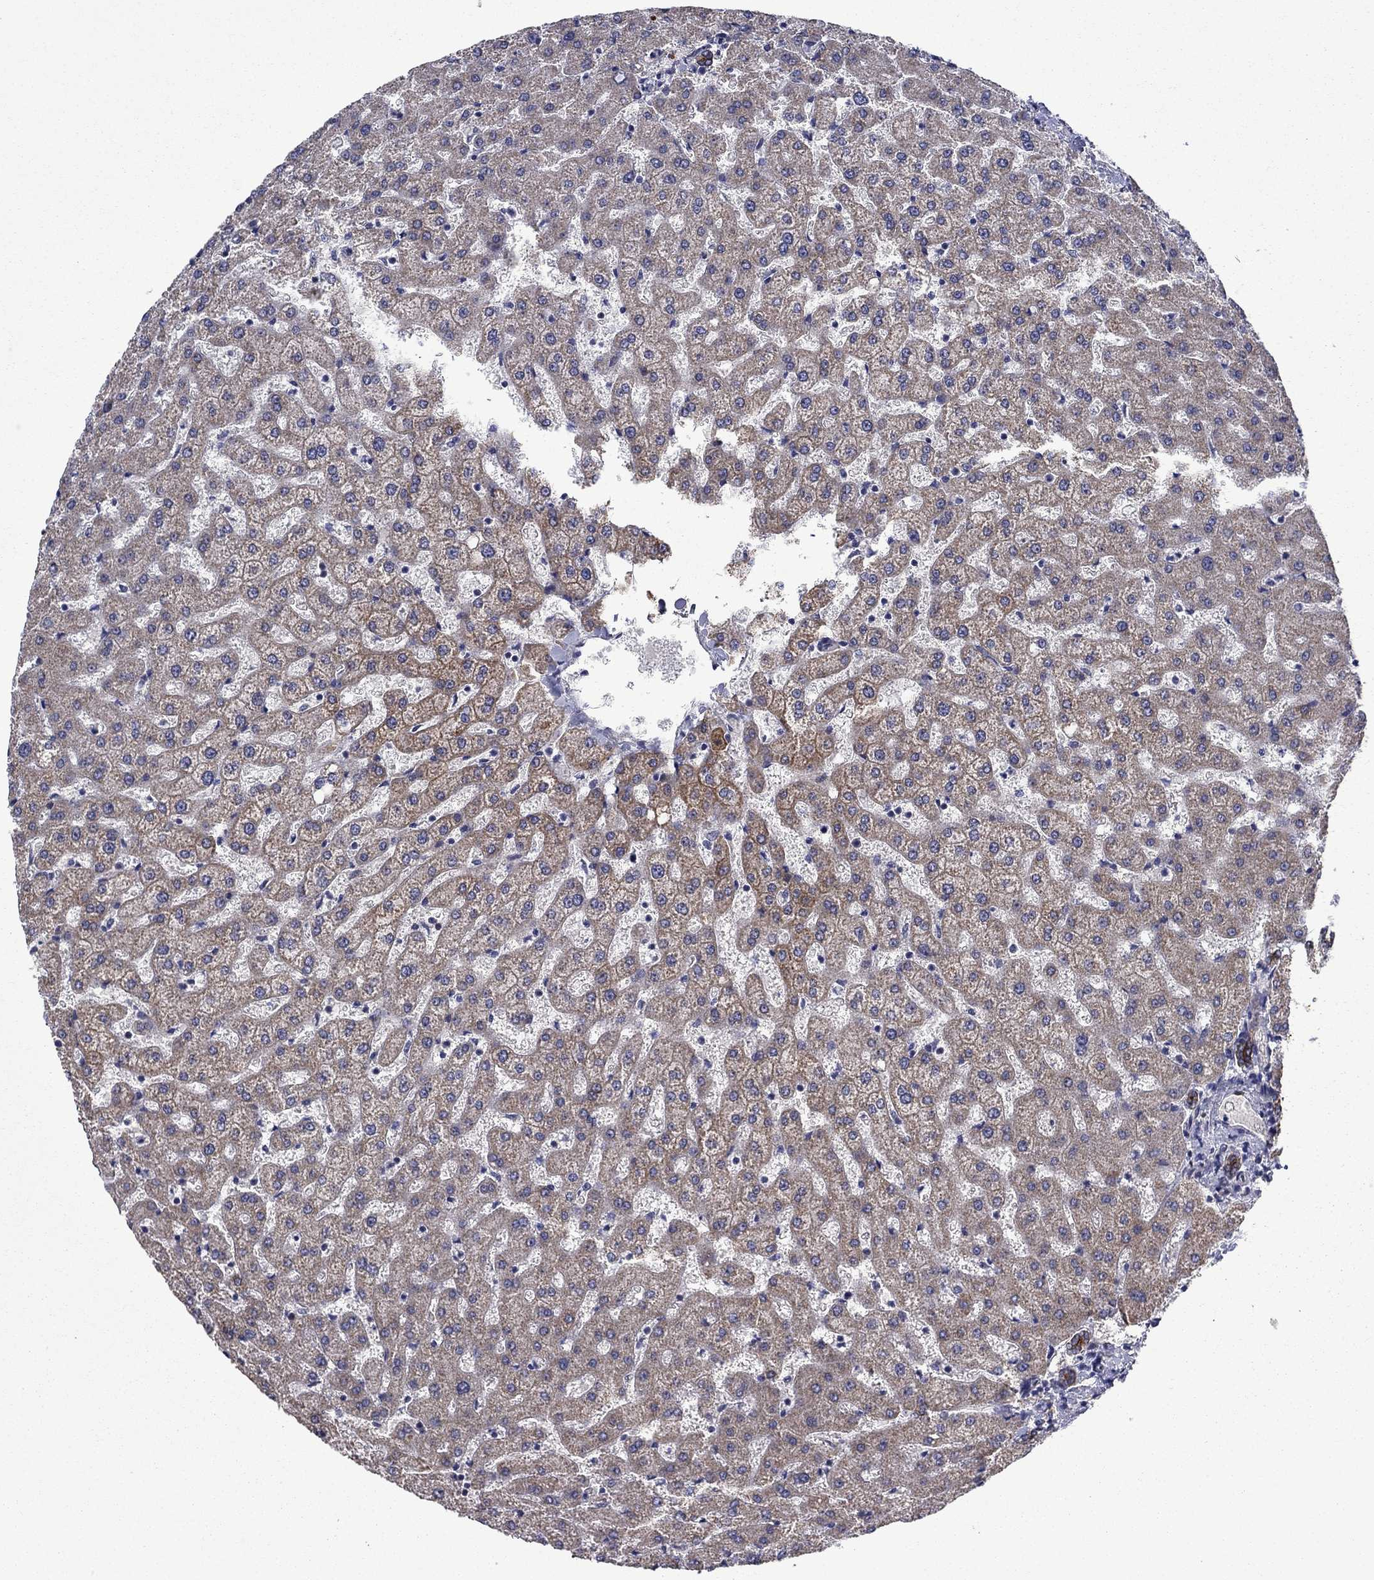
{"staining": {"intensity": "strong", "quantity": ">75%", "location": "cytoplasmic/membranous"}, "tissue": "liver", "cell_type": "Cholangiocytes", "image_type": "normal", "snomed": [{"axis": "morphology", "description": "Normal tissue, NOS"}, {"axis": "topography", "description": "Liver"}], "caption": "Immunohistochemistry (IHC) photomicrograph of unremarkable liver: human liver stained using IHC exhibits high levels of strong protein expression localized specifically in the cytoplasmic/membranous of cholangiocytes, appearing as a cytoplasmic/membranous brown color.", "gene": "LMO7", "patient": {"sex": "female", "age": 50}}